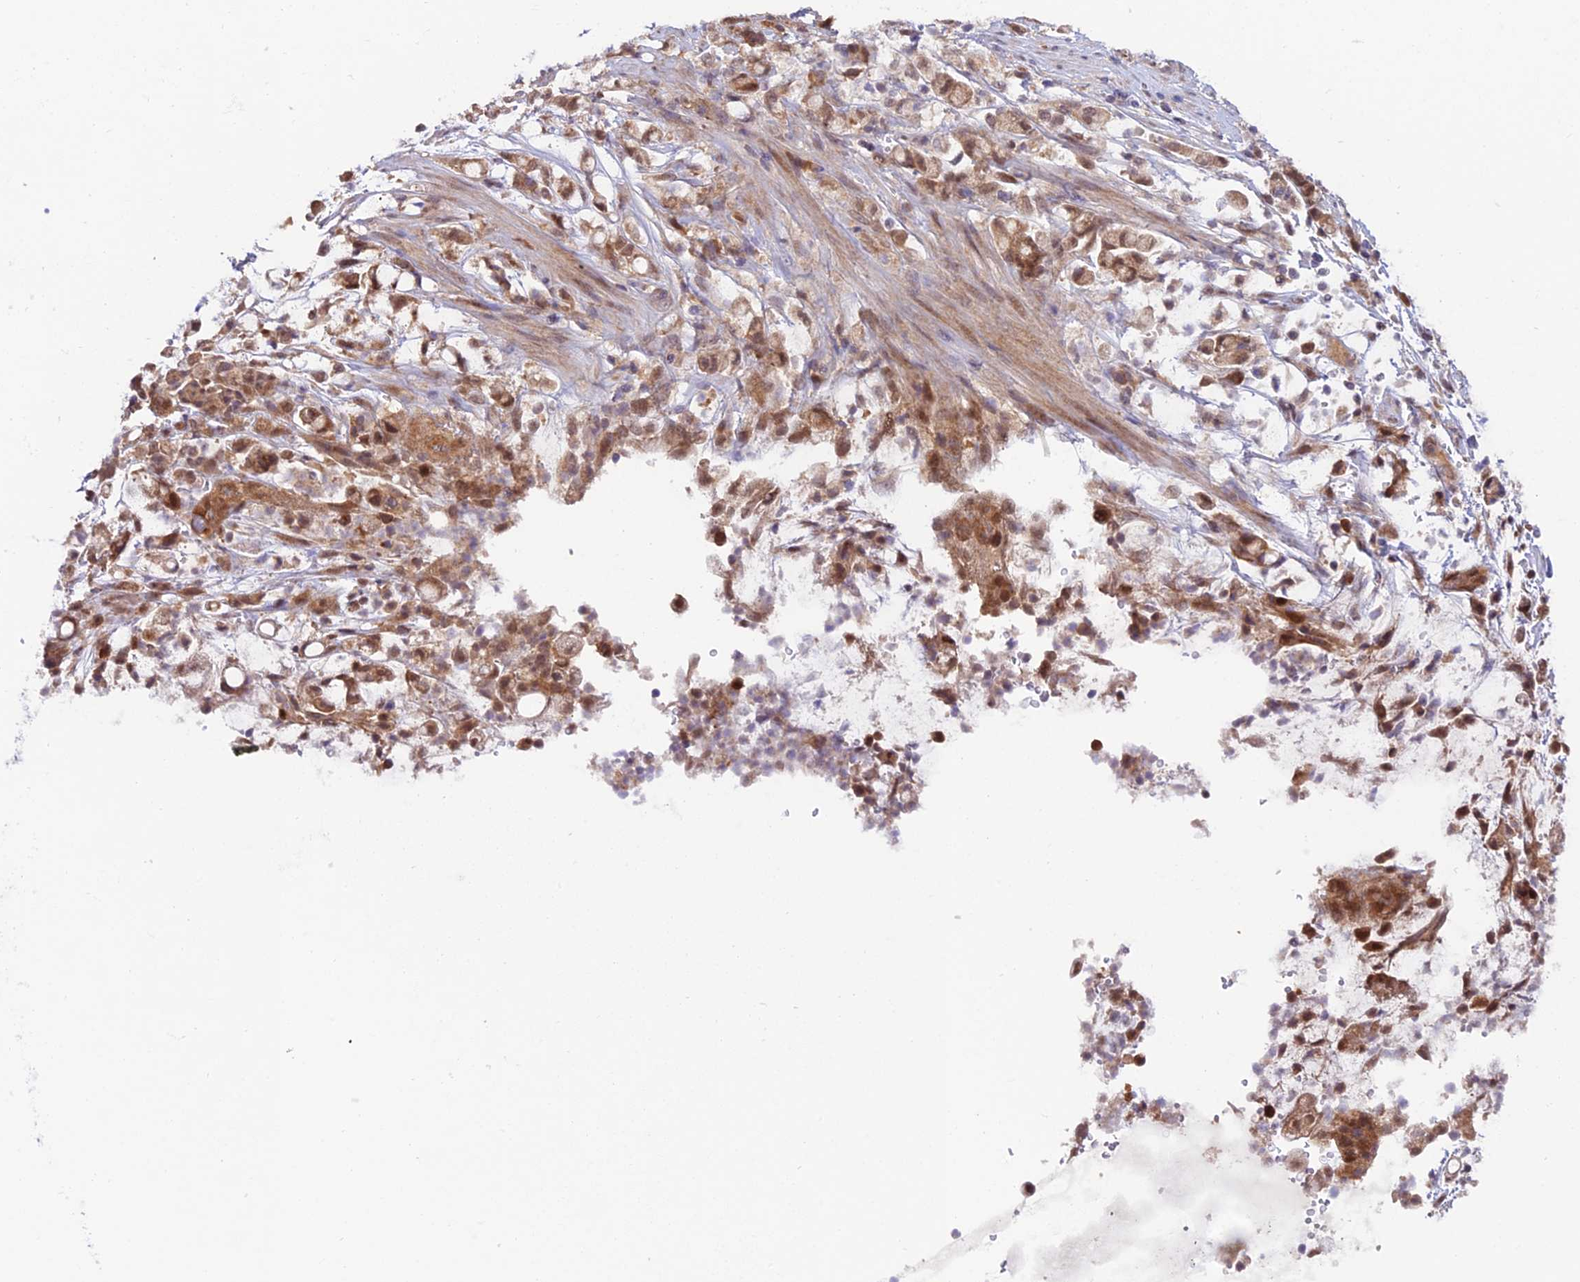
{"staining": {"intensity": "moderate", "quantity": ">75%", "location": "cytoplasmic/membranous,nuclear"}, "tissue": "stomach cancer", "cell_type": "Tumor cells", "image_type": "cancer", "snomed": [{"axis": "morphology", "description": "Adenocarcinoma, NOS"}, {"axis": "topography", "description": "Stomach"}], "caption": "Immunohistochemistry (IHC) histopathology image of neoplastic tissue: human stomach cancer (adenocarcinoma) stained using IHC exhibits medium levels of moderate protein expression localized specifically in the cytoplasmic/membranous and nuclear of tumor cells, appearing as a cytoplasmic/membranous and nuclear brown color.", "gene": "TRIM40", "patient": {"sex": "female", "age": 60}}